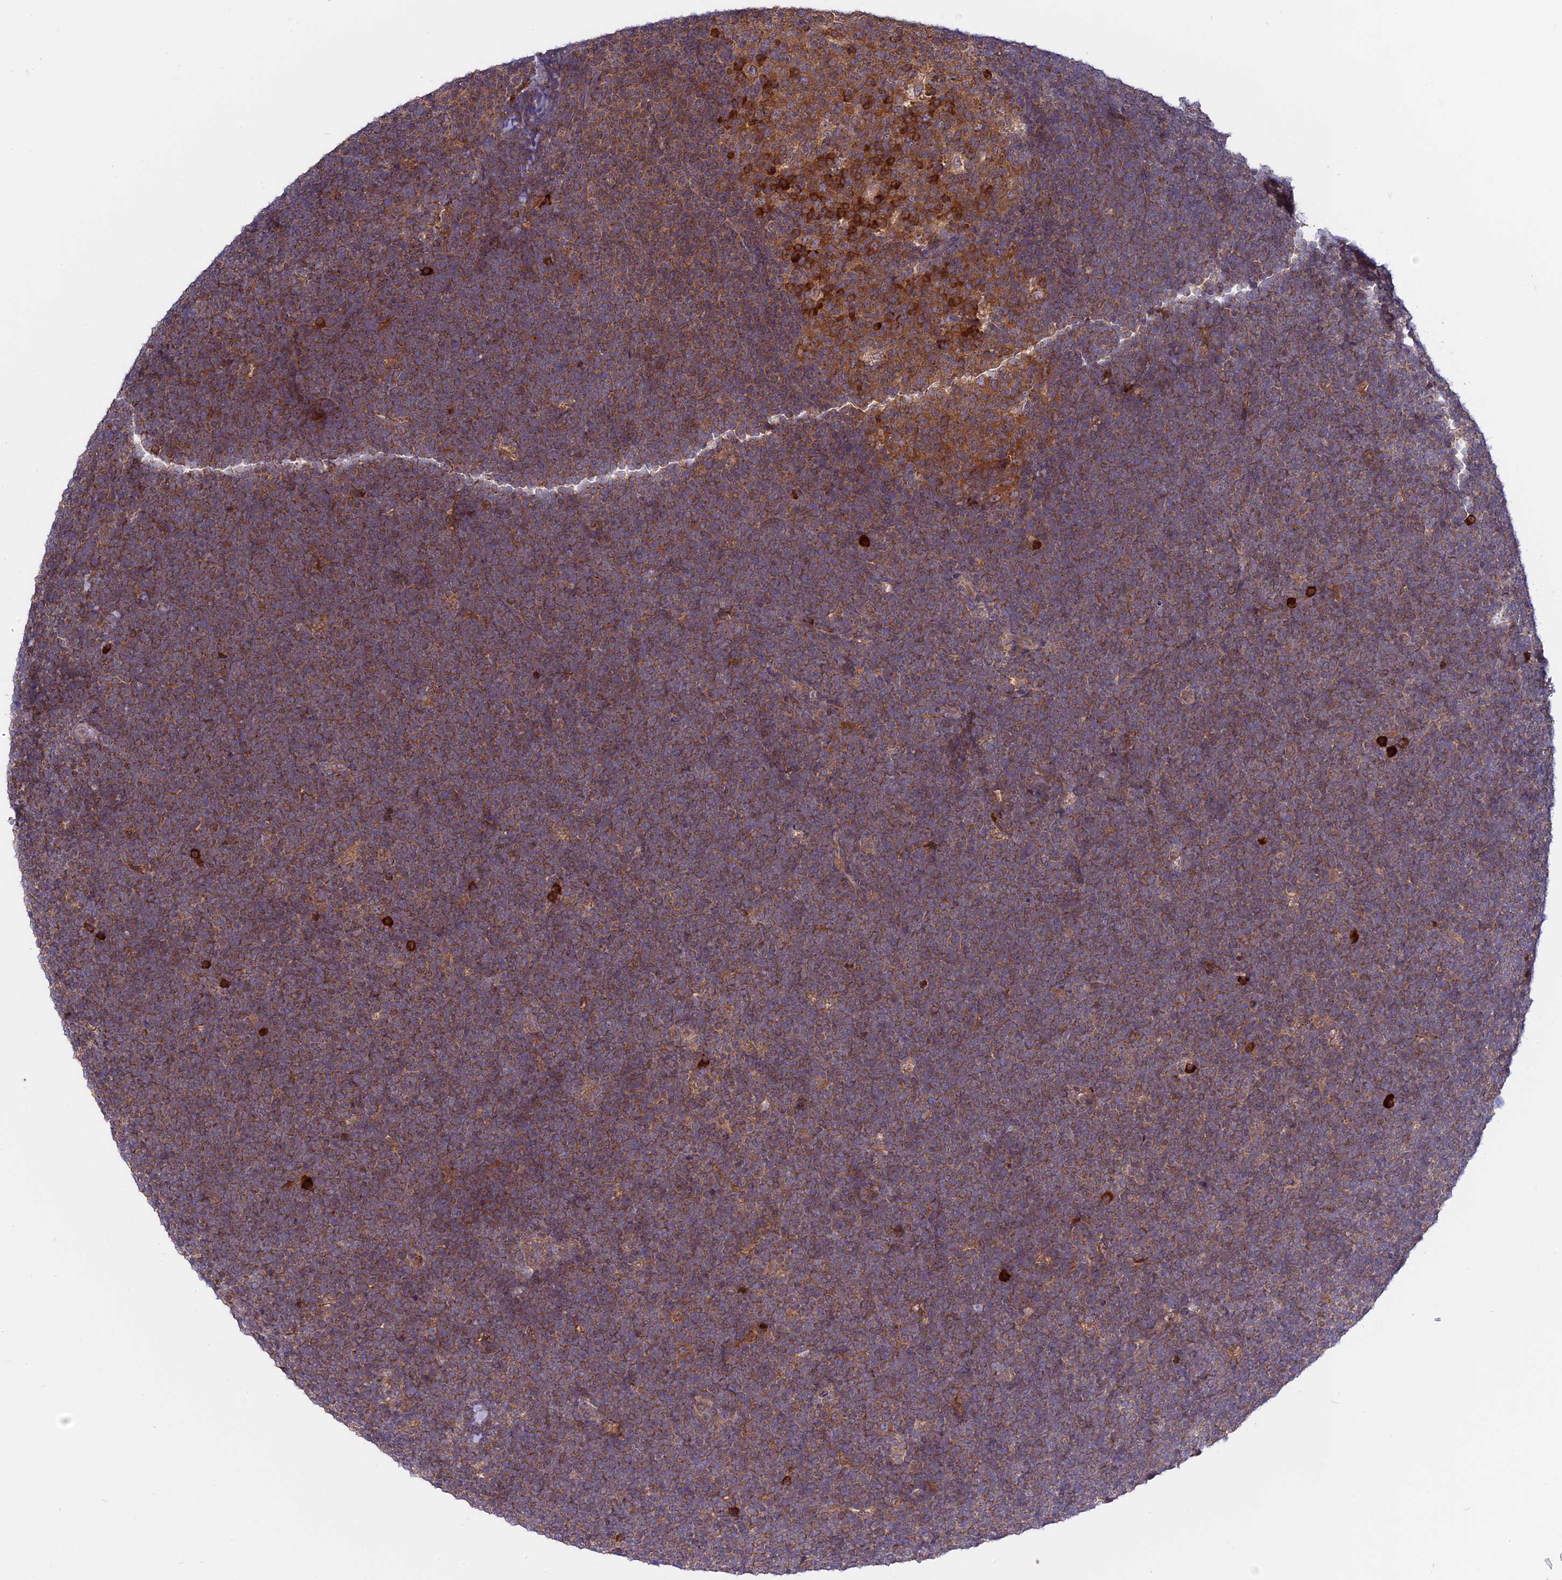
{"staining": {"intensity": "moderate", "quantity": "25%-75%", "location": "cytoplasmic/membranous"}, "tissue": "lymphoma", "cell_type": "Tumor cells", "image_type": "cancer", "snomed": [{"axis": "morphology", "description": "Malignant lymphoma, non-Hodgkin's type, High grade"}, {"axis": "topography", "description": "Lymph node"}], "caption": "A brown stain labels moderate cytoplasmic/membranous expression of a protein in human lymphoma tumor cells. (brown staining indicates protein expression, while blue staining denotes nuclei).", "gene": "IL21R", "patient": {"sex": "male", "age": 13}}